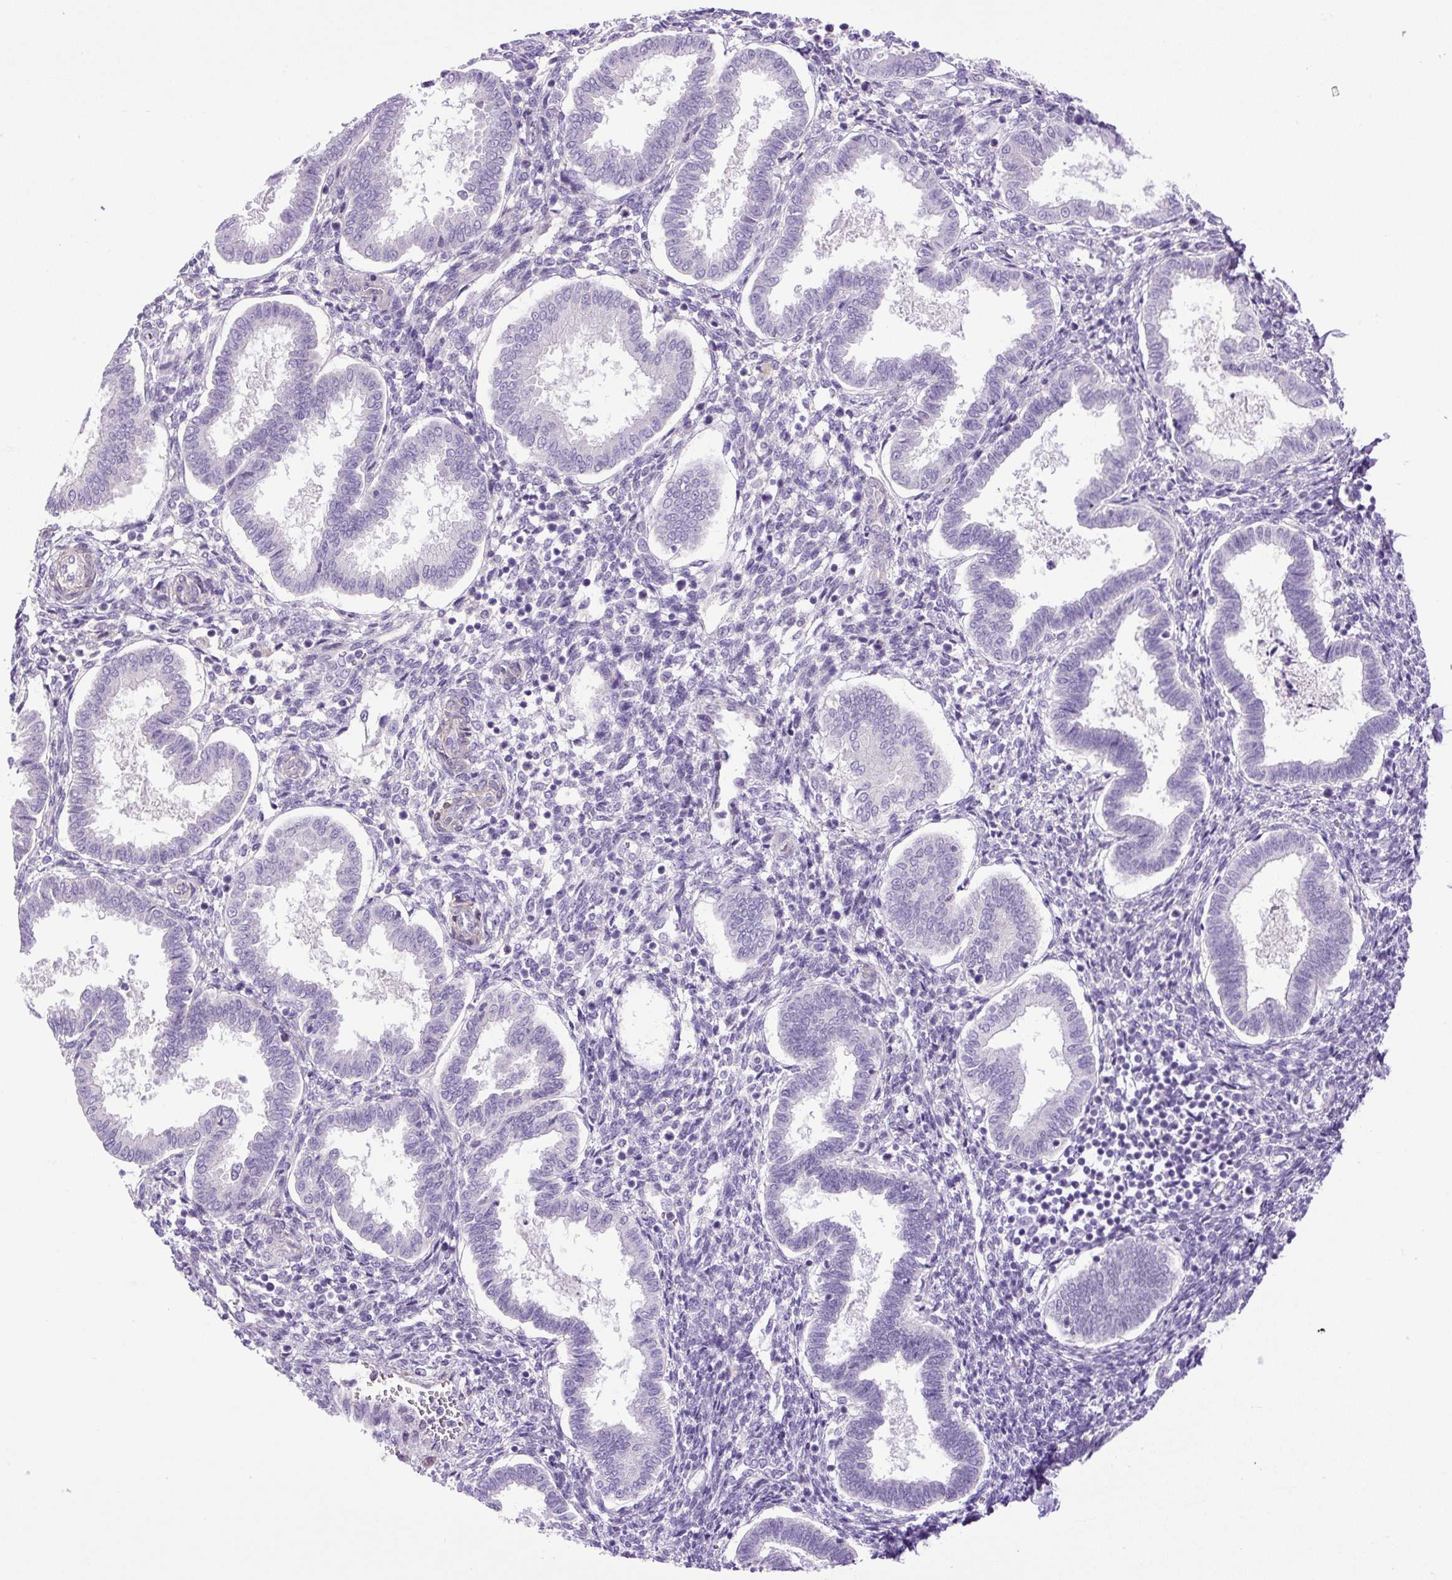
{"staining": {"intensity": "negative", "quantity": "none", "location": "none"}, "tissue": "endometrium", "cell_type": "Cells in endometrial stroma", "image_type": "normal", "snomed": [{"axis": "morphology", "description": "Normal tissue, NOS"}, {"axis": "topography", "description": "Endometrium"}], "caption": "Cells in endometrial stroma are negative for protein expression in unremarkable human endometrium. (DAB (3,3'-diaminobenzidine) immunohistochemistry (IHC) with hematoxylin counter stain).", "gene": "VWA7", "patient": {"sex": "female", "age": 24}}